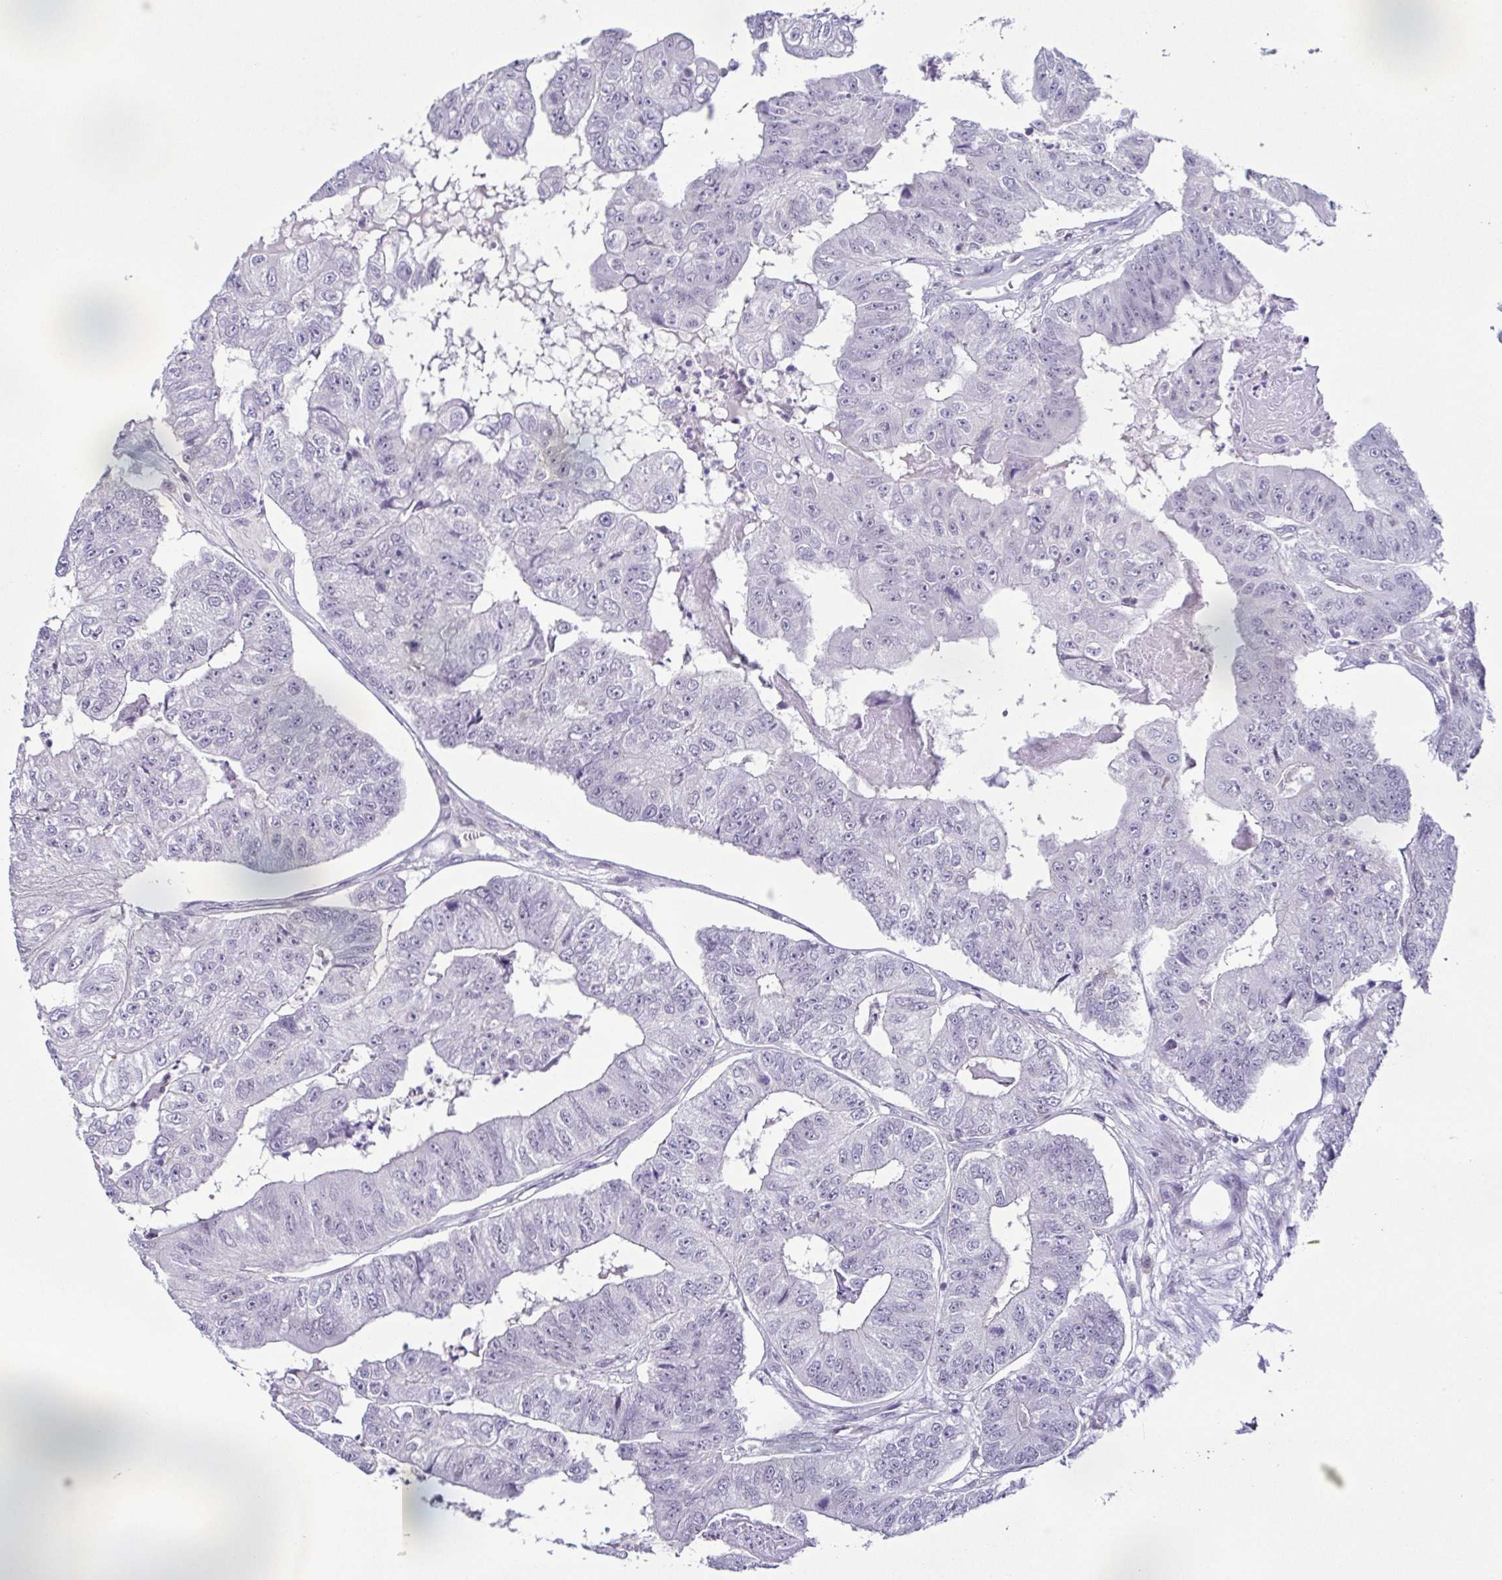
{"staining": {"intensity": "negative", "quantity": "none", "location": "none"}, "tissue": "colorectal cancer", "cell_type": "Tumor cells", "image_type": "cancer", "snomed": [{"axis": "morphology", "description": "Adenocarcinoma, NOS"}, {"axis": "topography", "description": "Colon"}], "caption": "Colorectal adenocarcinoma was stained to show a protein in brown. There is no significant expression in tumor cells.", "gene": "TERT", "patient": {"sex": "female", "age": 67}}